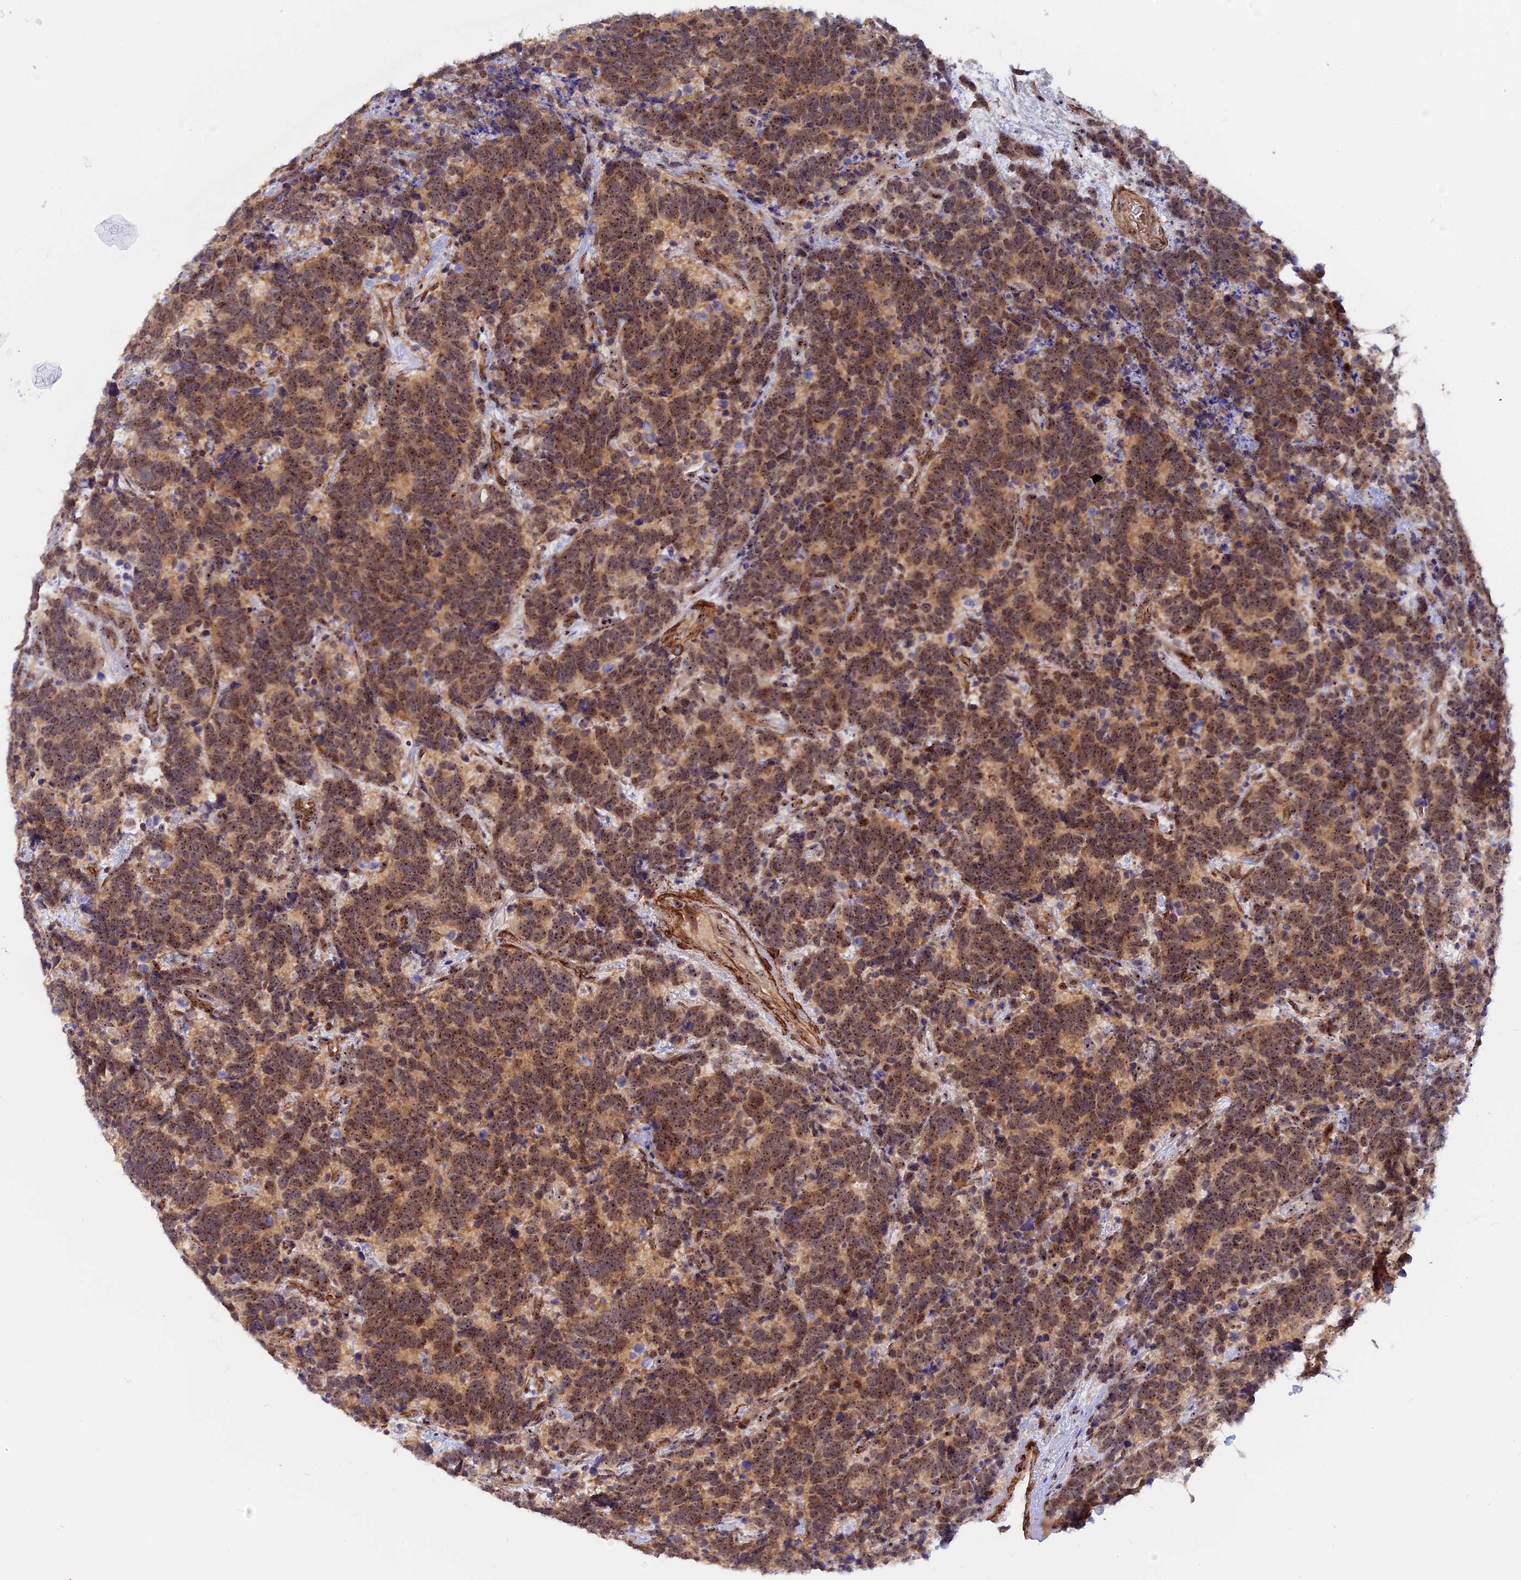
{"staining": {"intensity": "moderate", "quantity": ">75%", "location": "cytoplasmic/membranous,nuclear"}, "tissue": "carcinoid", "cell_type": "Tumor cells", "image_type": "cancer", "snomed": [{"axis": "morphology", "description": "Carcinoma, NOS"}, {"axis": "morphology", "description": "Carcinoid, malignant, NOS"}, {"axis": "topography", "description": "Urinary bladder"}], "caption": "The micrograph exhibits immunohistochemical staining of carcinoid. There is moderate cytoplasmic/membranous and nuclear staining is identified in approximately >75% of tumor cells.", "gene": "DBNDD1", "patient": {"sex": "male", "age": 57}}